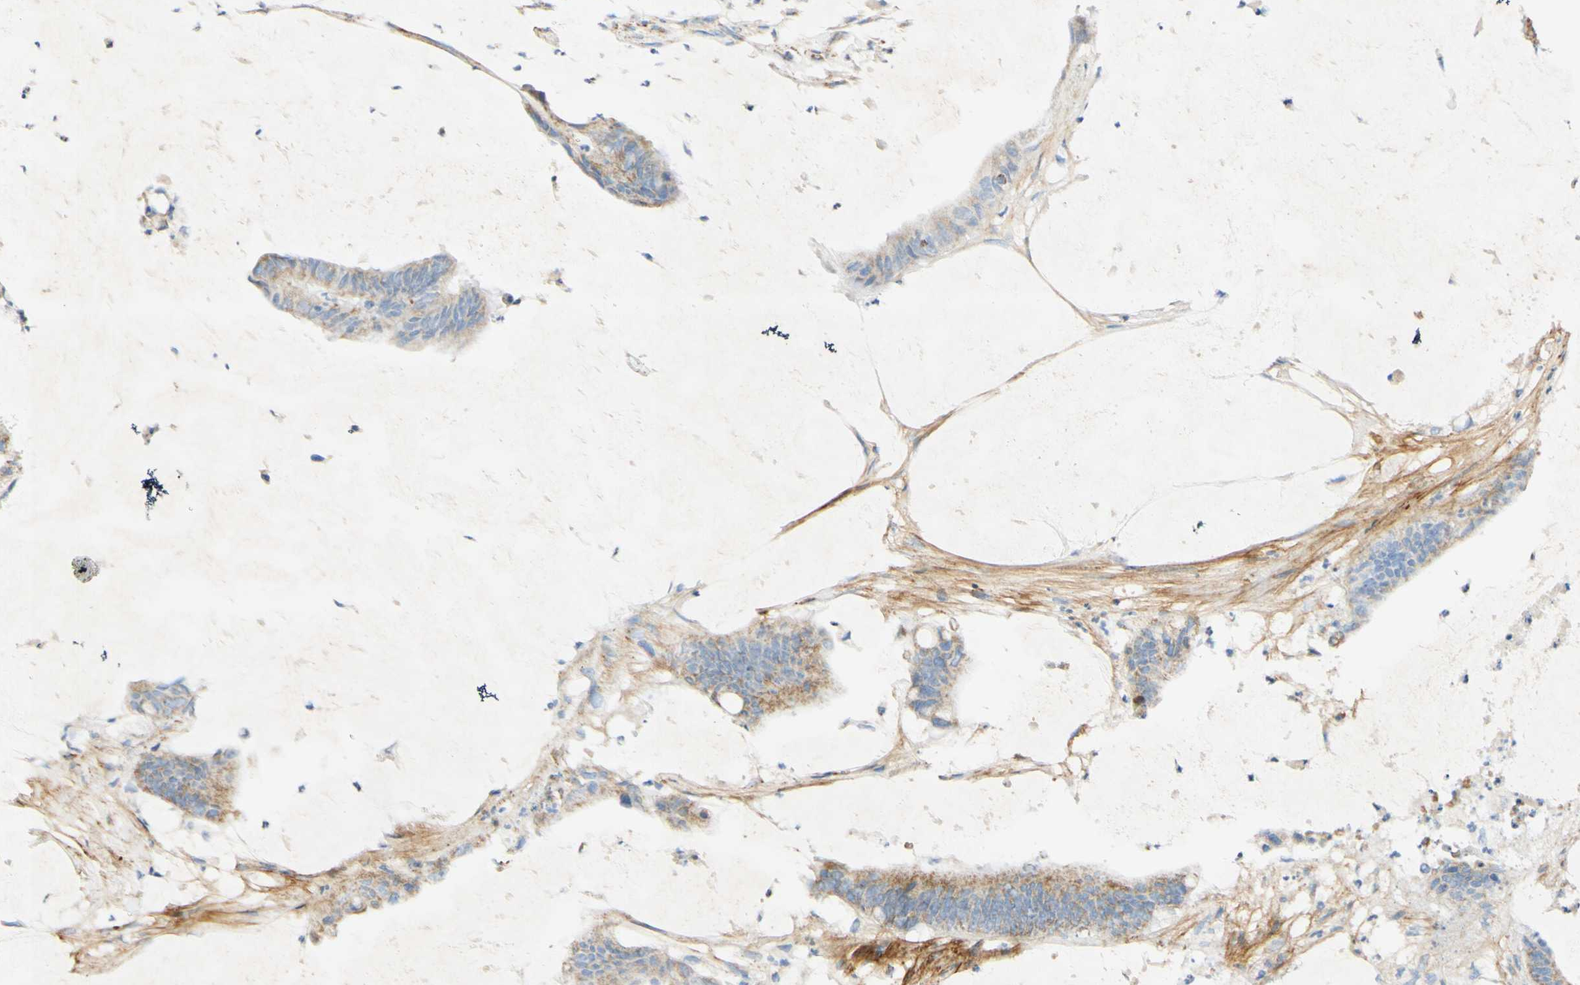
{"staining": {"intensity": "weak", "quantity": "25%-75%", "location": "cytoplasmic/membranous"}, "tissue": "colorectal cancer", "cell_type": "Tumor cells", "image_type": "cancer", "snomed": [{"axis": "morphology", "description": "Adenocarcinoma, NOS"}, {"axis": "topography", "description": "Rectum"}], "caption": "There is low levels of weak cytoplasmic/membranous staining in tumor cells of colorectal adenocarcinoma, as demonstrated by immunohistochemical staining (brown color).", "gene": "OXCT1", "patient": {"sex": "female", "age": 66}}